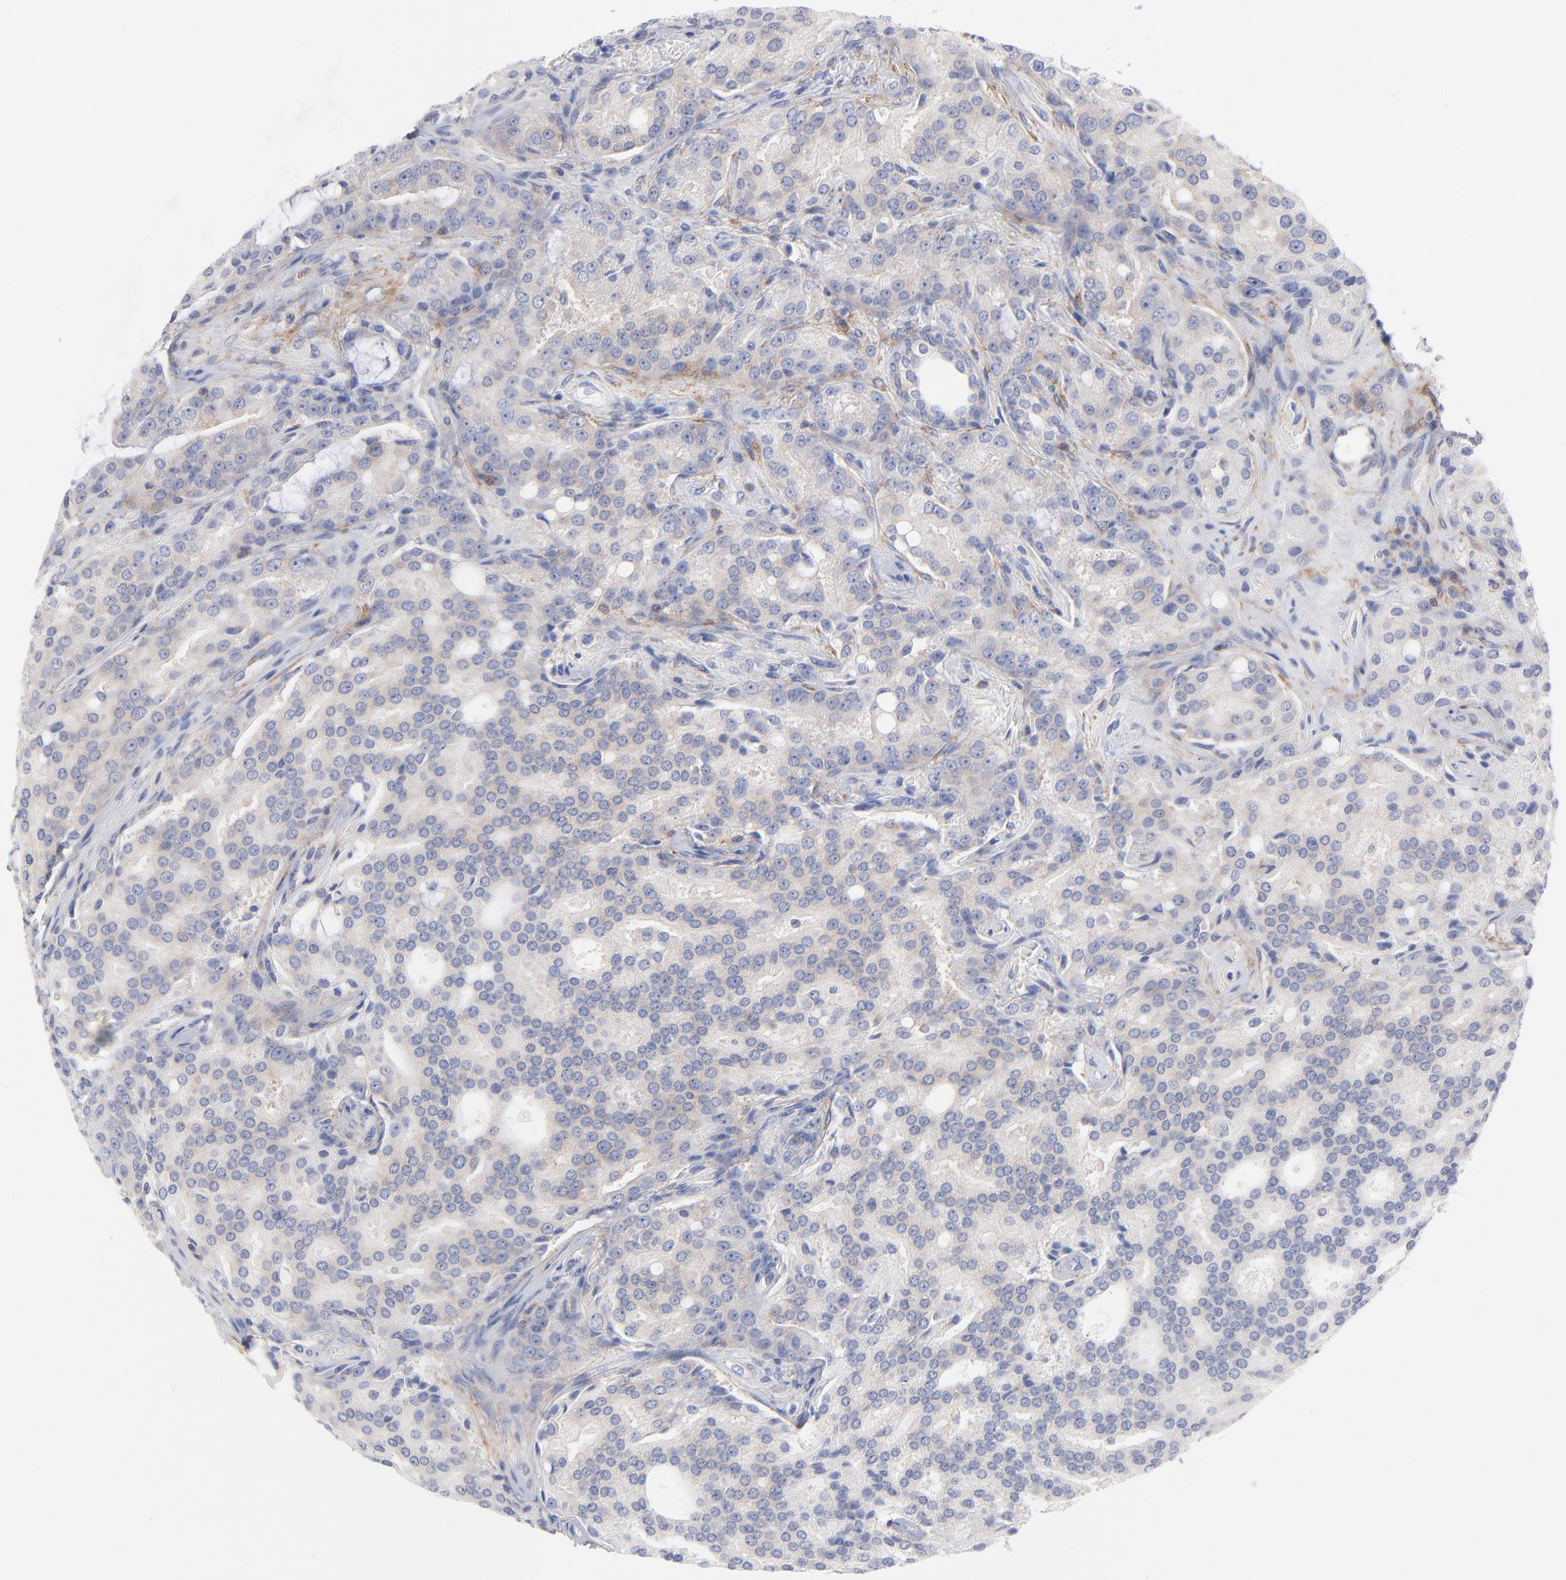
{"staining": {"intensity": "negative", "quantity": "none", "location": "none"}, "tissue": "prostate cancer", "cell_type": "Tumor cells", "image_type": "cancer", "snomed": [{"axis": "morphology", "description": "Adenocarcinoma, High grade"}, {"axis": "topography", "description": "Prostate"}], "caption": "Prostate high-grade adenocarcinoma was stained to show a protein in brown. There is no significant staining in tumor cells. (DAB (3,3'-diaminobenzidine) IHC, high magnification).", "gene": "SEPTIN6", "patient": {"sex": "male", "age": 72}}